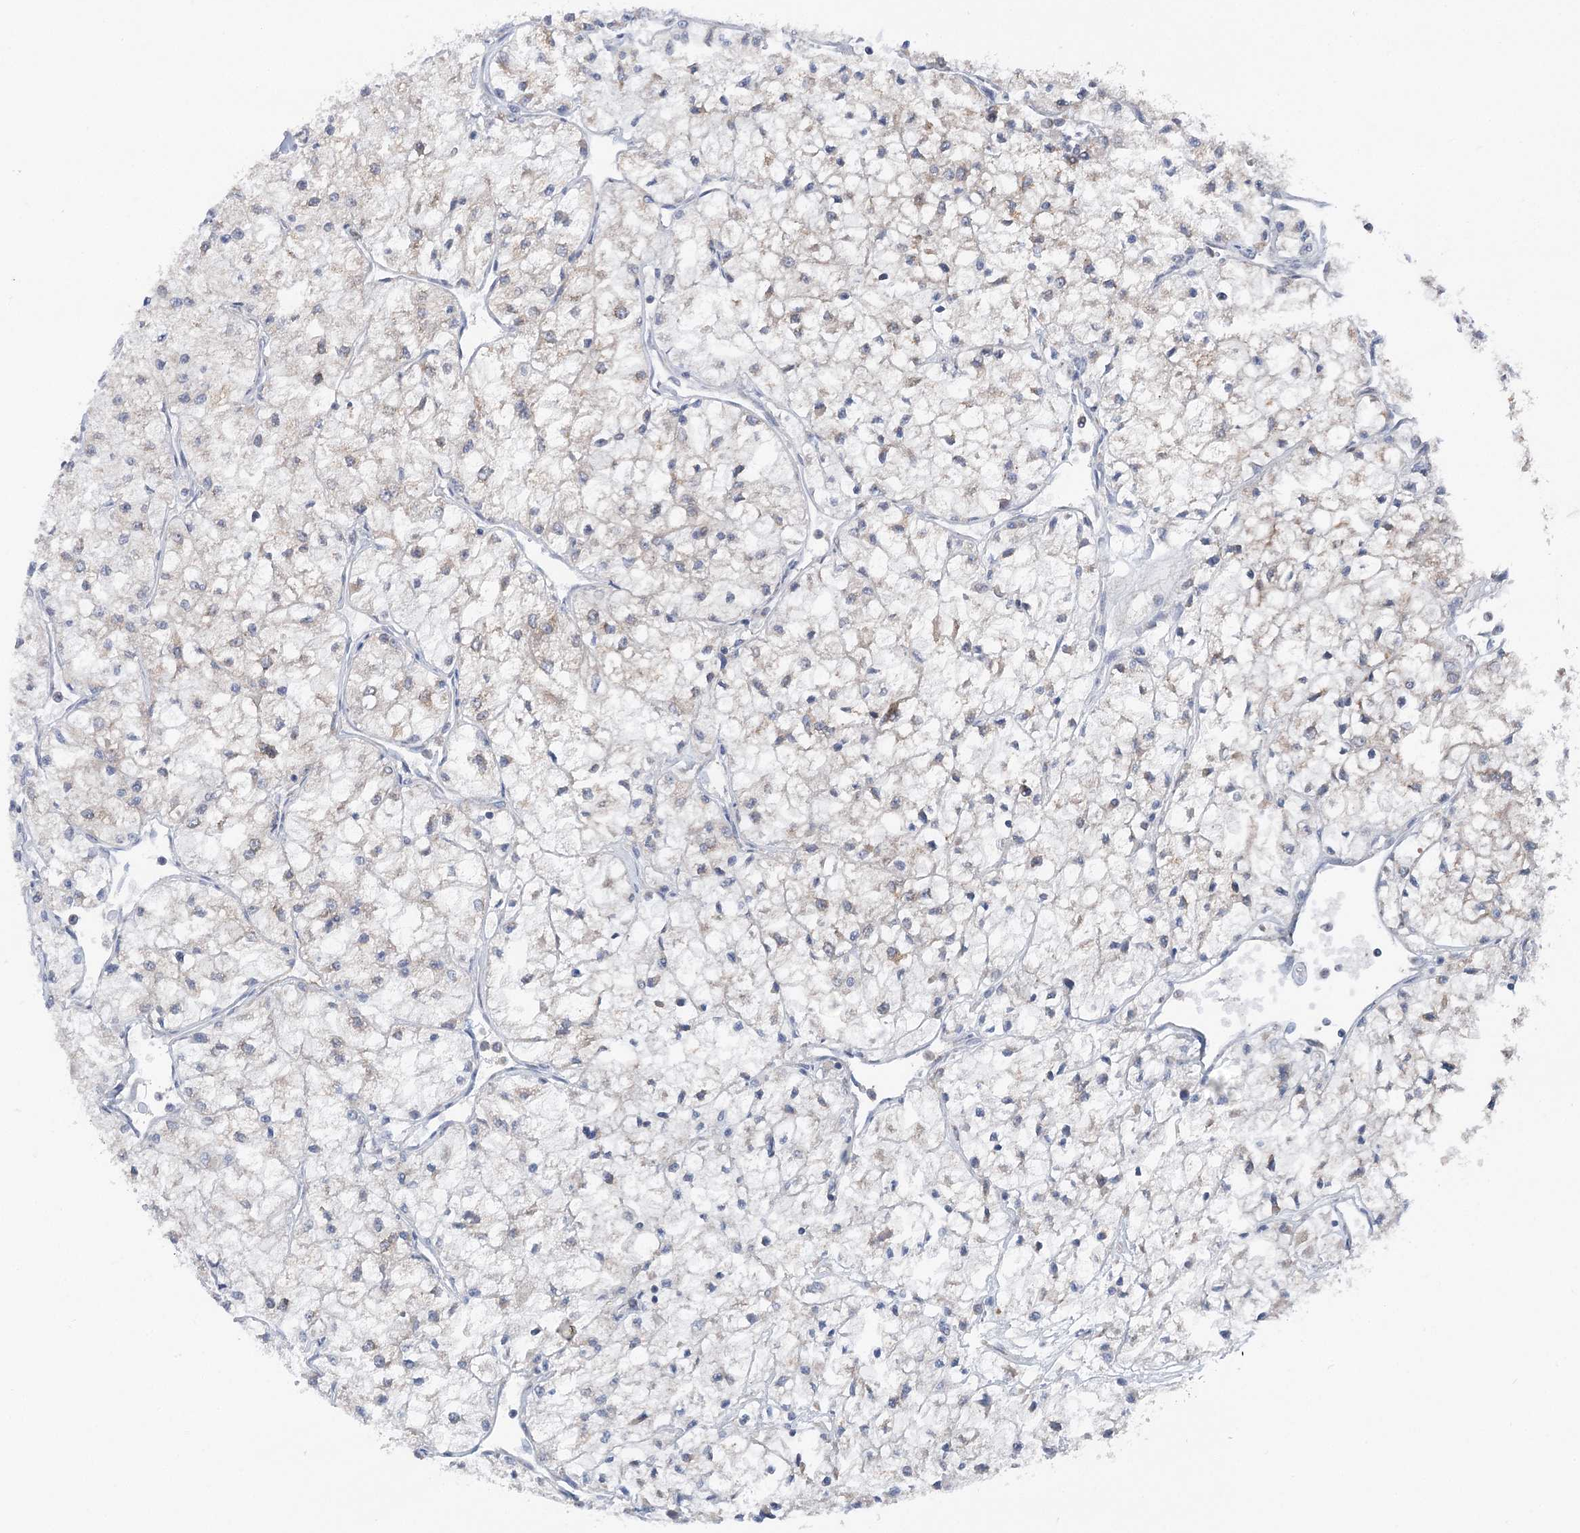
{"staining": {"intensity": "negative", "quantity": "none", "location": "none"}, "tissue": "renal cancer", "cell_type": "Tumor cells", "image_type": "cancer", "snomed": [{"axis": "morphology", "description": "Adenocarcinoma, NOS"}, {"axis": "topography", "description": "Kidney"}], "caption": "Renal cancer (adenocarcinoma) was stained to show a protein in brown. There is no significant staining in tumor cells.", "gene": "PPP1R21", "patient": {"sex": "male", "age": 80}}